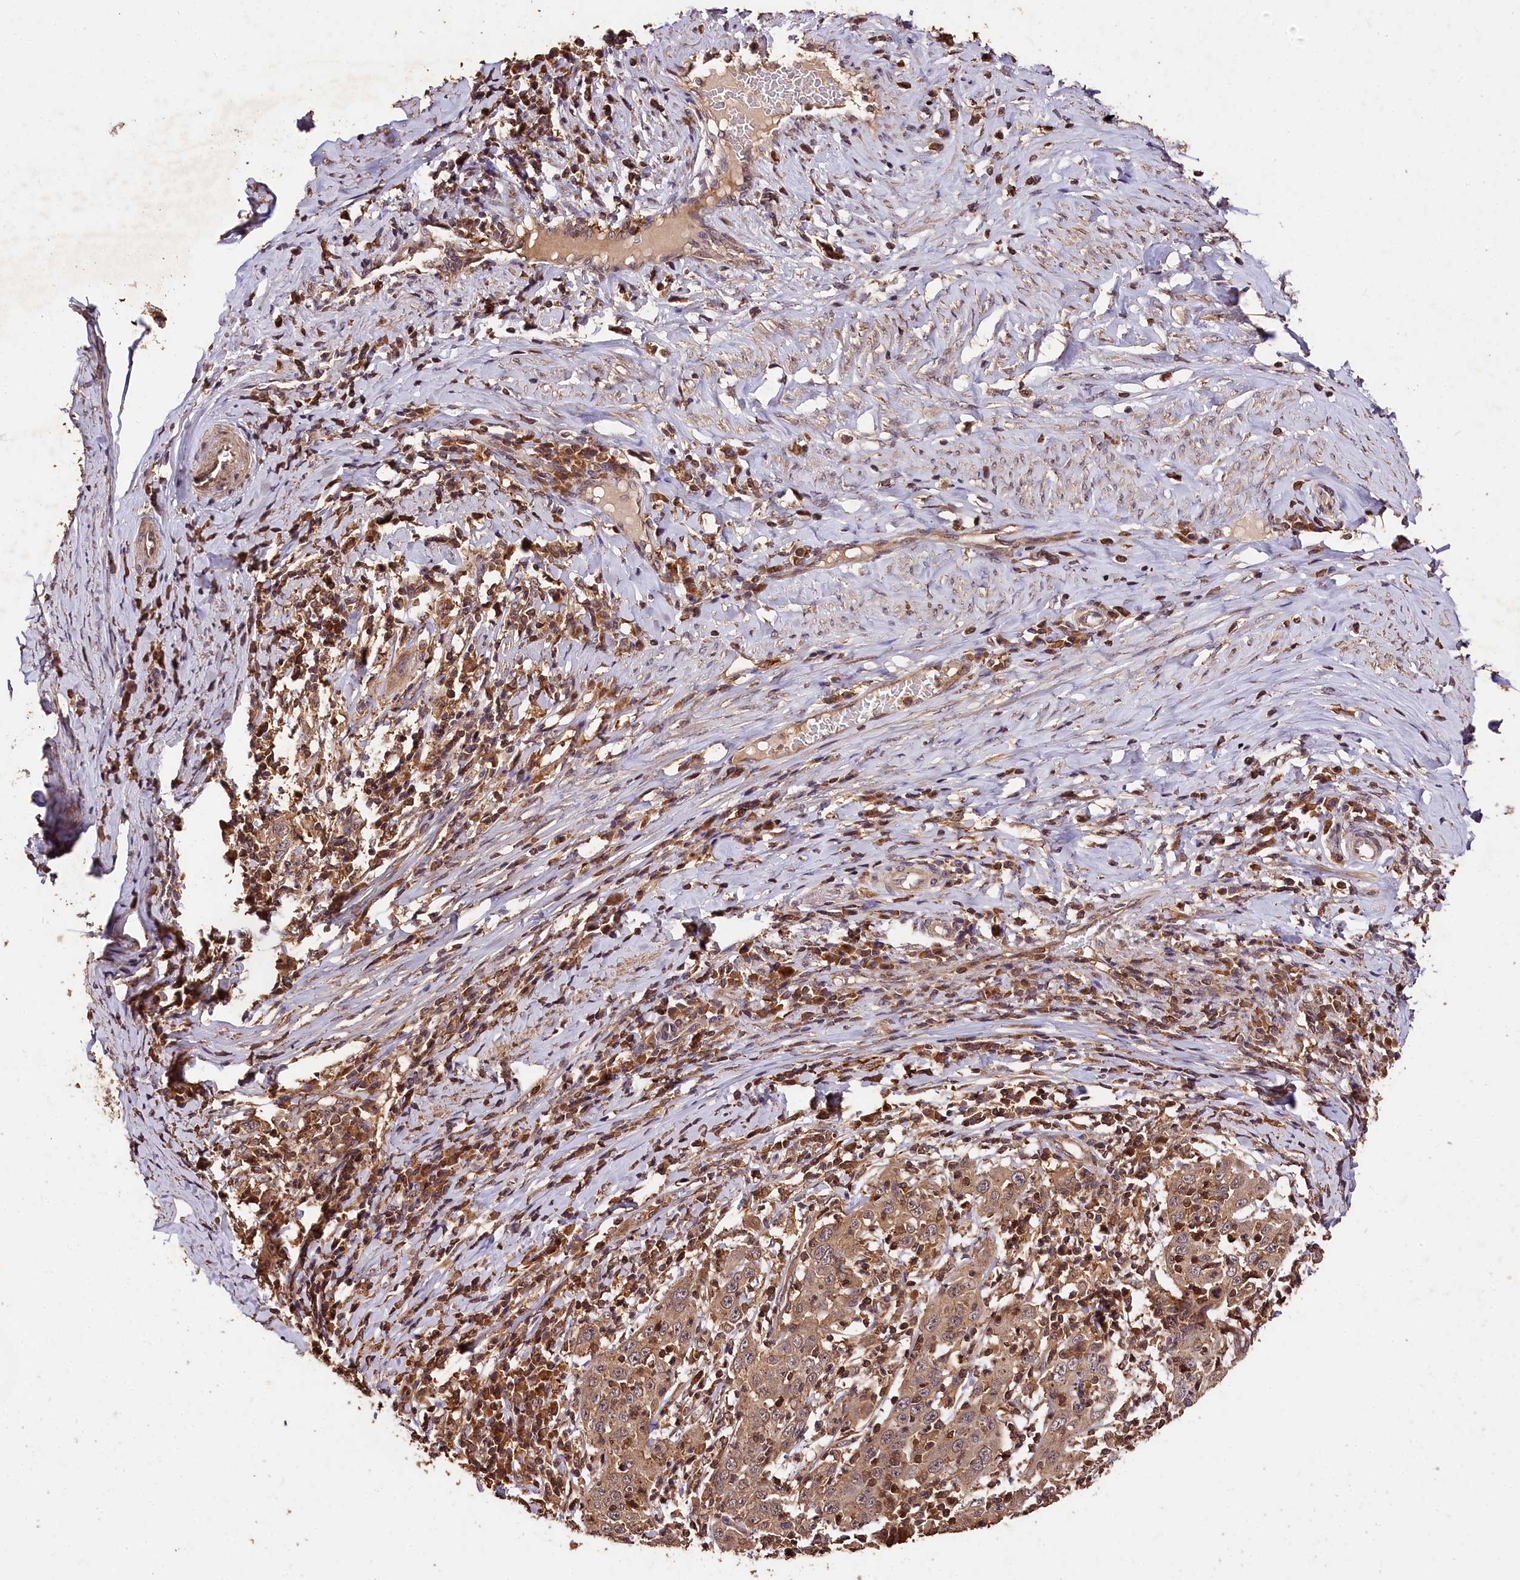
{"staining": {"intensity": "weak", "quantity": ">75%", "location": "cytoplasmic/membranous"}, "tissue": "cervical cancer", "cell_type": "Tumor cells", "image_type": "cancer", "snomed": [{"axis": "morphology", "description": "Squamous cell carcinoma, NOS"}, {"axis": "topography", "description": "Cervix"}], "caption": "About >75% of tumor cells in cervical cancer (squamous cell carcinoma) display weak cytoplasmic/membranous protein positivity as visualized by brown immunohistochemical staining.", "gene": "KPTN", "patient": {"sex": "female", "age": 46}}